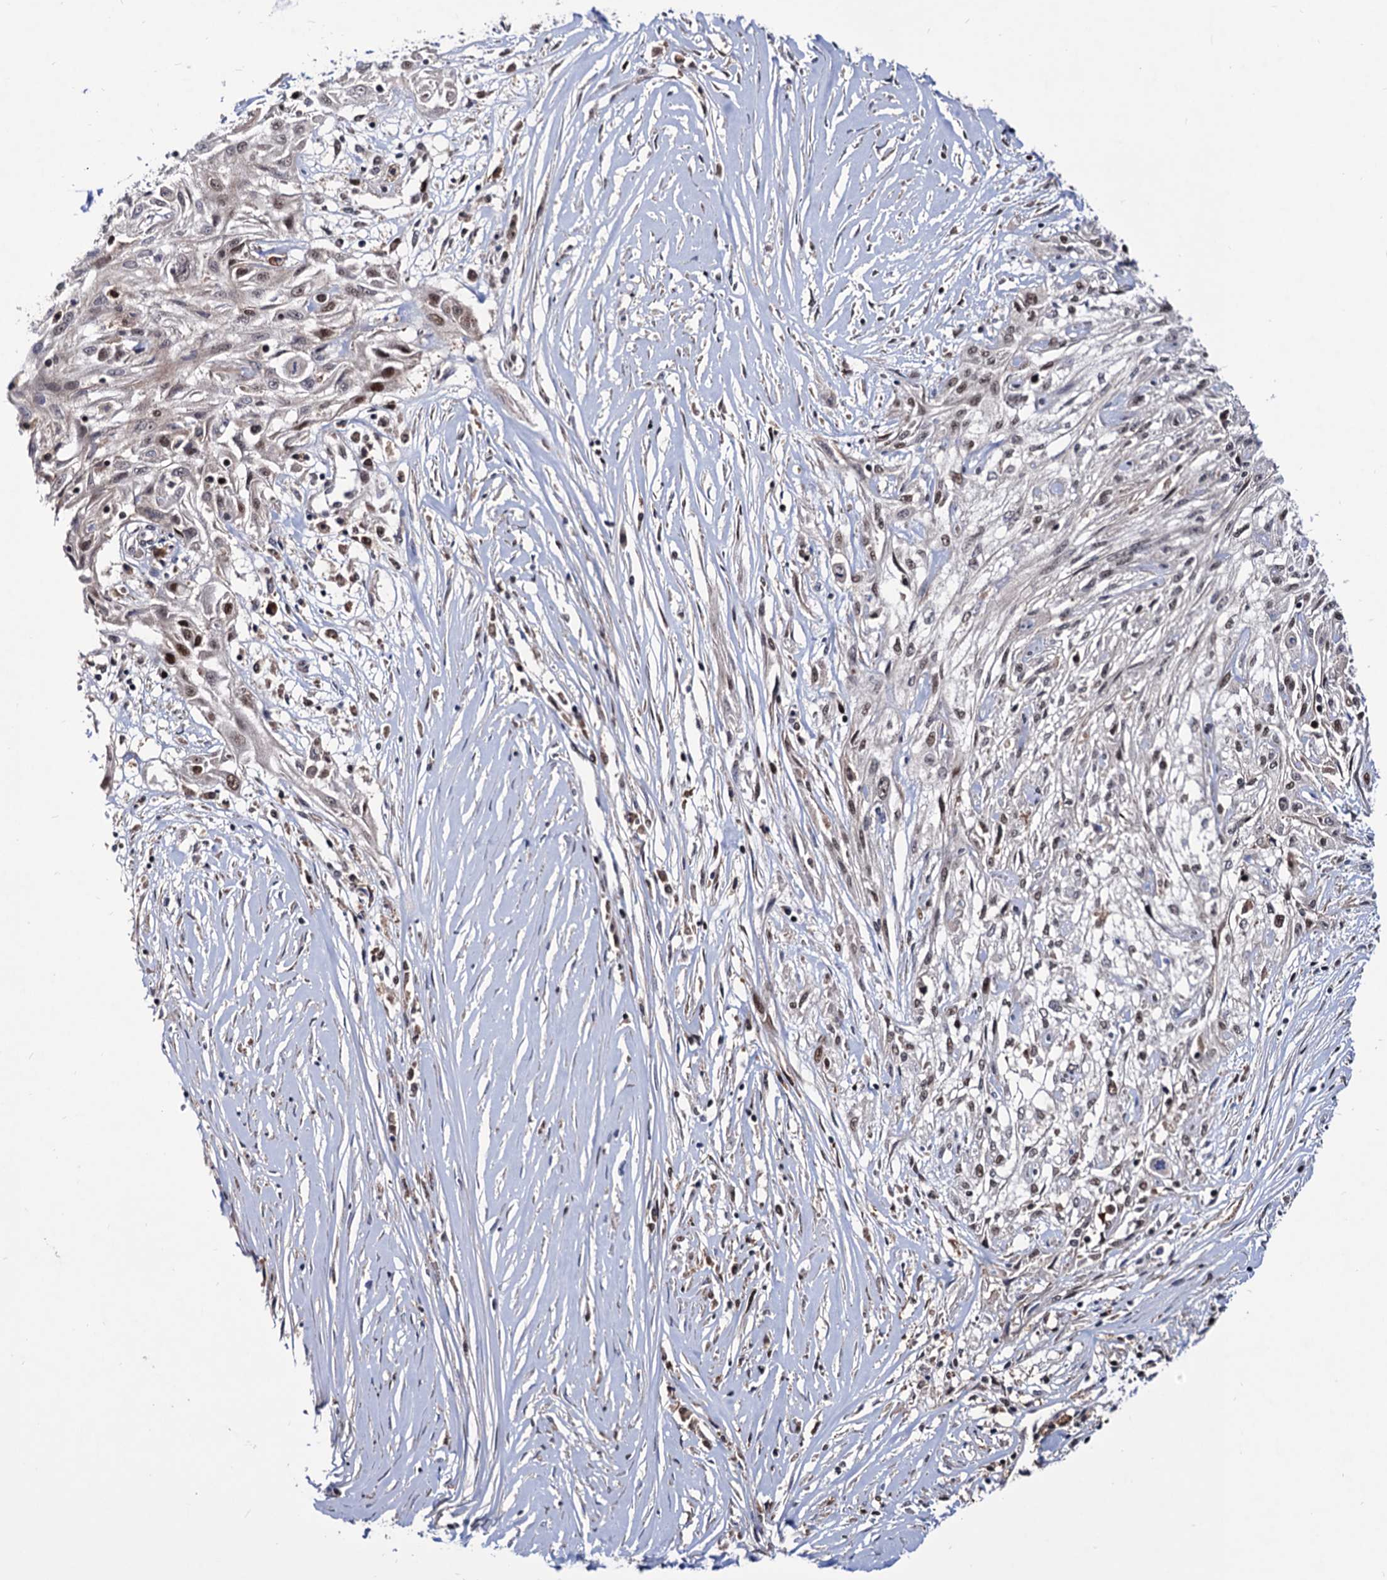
{"staining": {"intensity": "moderate", "quantity": ">75%", "location": "nuclear"}, "tissue": "skin cancer", "cell_type": "Tumor cells", "image_type": "cancer", "snomed": [{"axis": "morphology", "description": "Squamous cell carcinoma, NOS"}, {"axis": "morphology", "description": "Squamous cell carcinoma, metastatic, NOS"}, {"axis": "topography", "description": "Skin"}, {"axis": "topography", "description": "Lymph node"}], "caption": "There is medium levels of moderate nuclear expression in tumor cells of squamous cell carcinoma (skin), as demonstrated by immunohistochemical staining (brown color).", "gene": "RNASEH2B", "patient": {"sex": "male", "age": 75}}